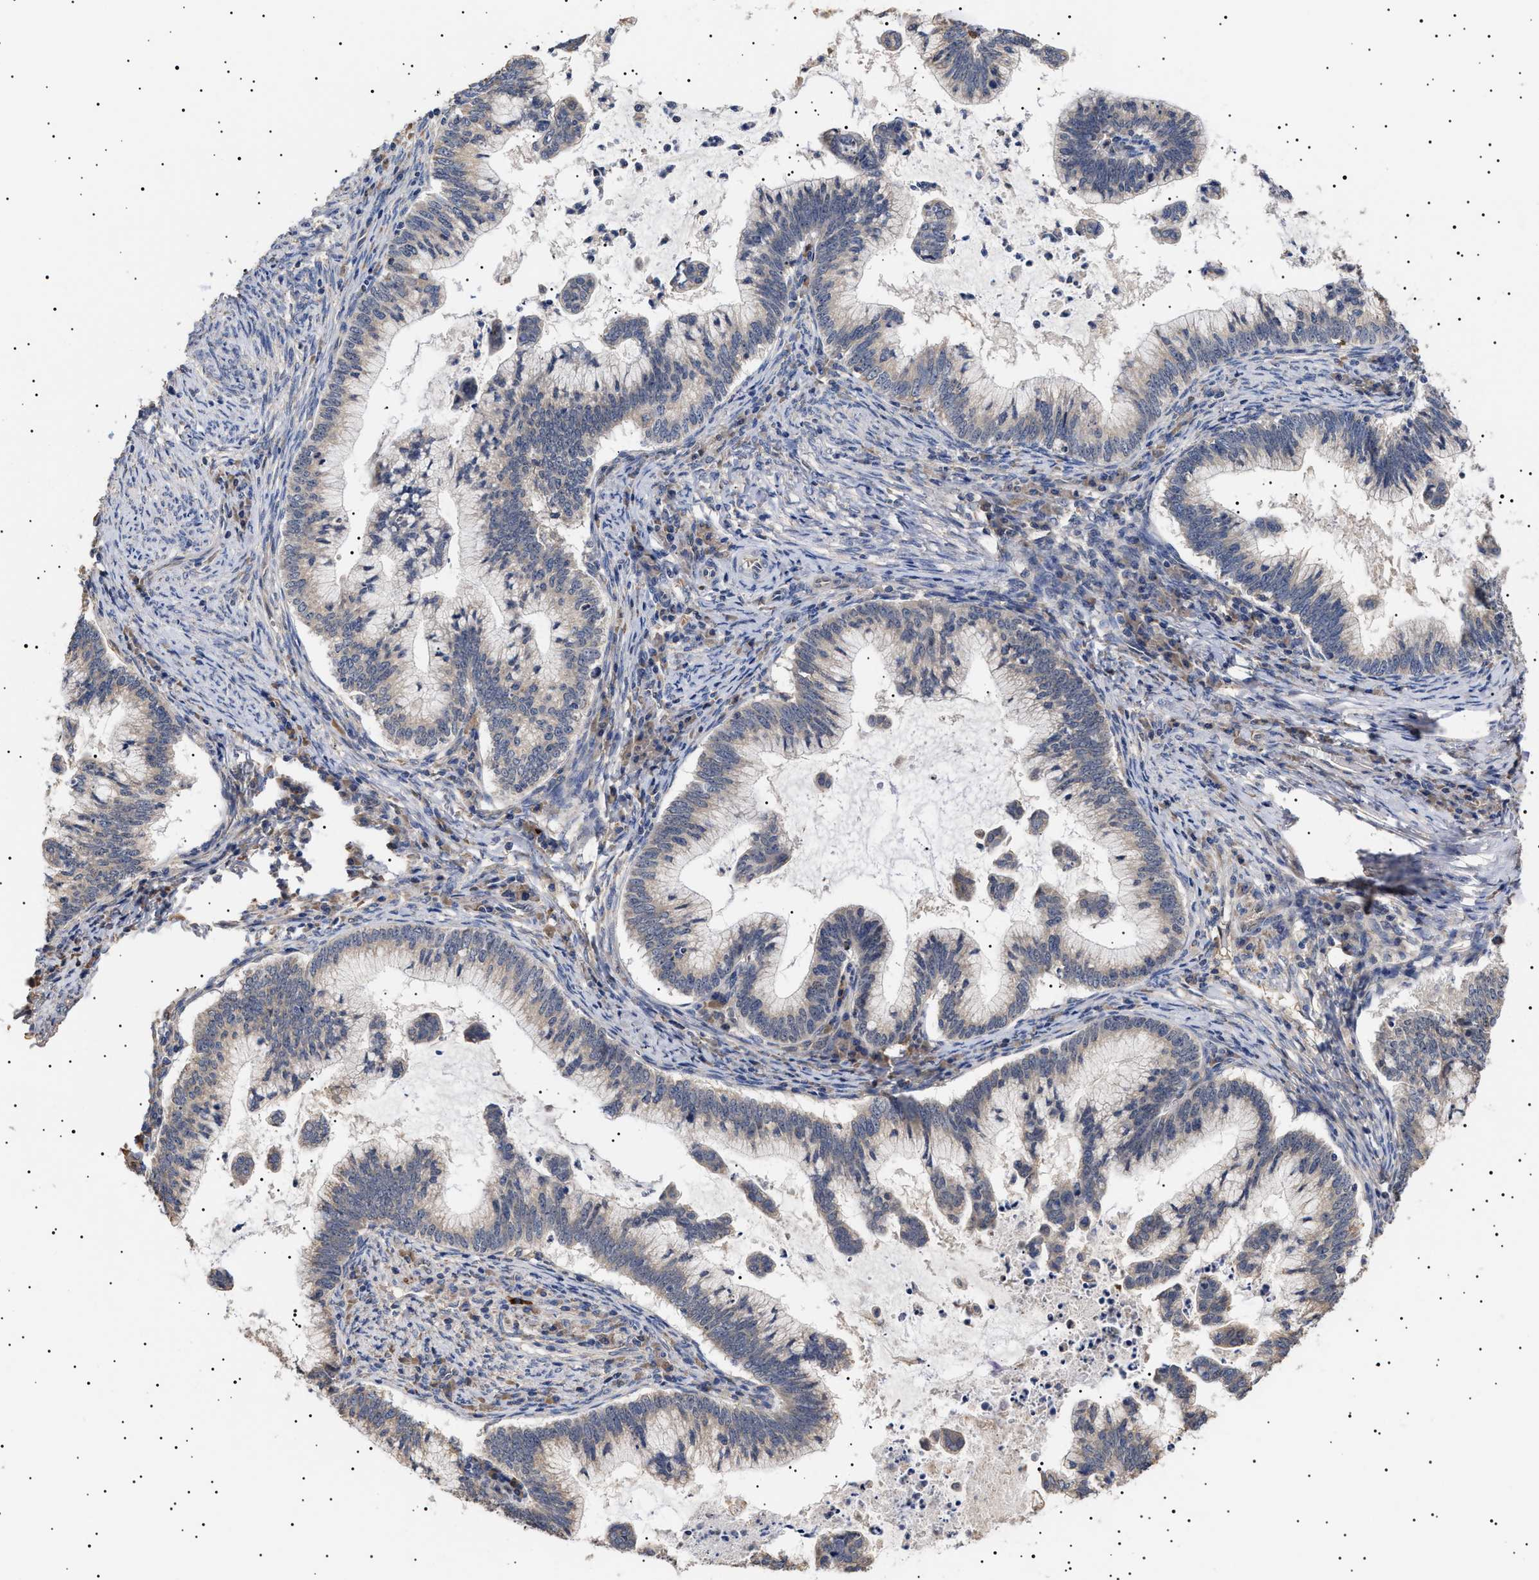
{"staining": {"intensity": "negative", "quantity": "none", "location": "none"}, "tissue": "cervical cancer", "cell_type": "Tumor cells", "image_type": "cancer", "snomed": [{"axis": "morphology", "description": "Adenocarcinoma, NOS"}, {"axis": "topography", "description": "Cervix"}], "caption": "Immunohistochemical staining of cervical adenocarcinoma displays no significant positivity in tumor cells.", "gene": "KRBA1", "patient": {"sex": "female", "age": 36}}